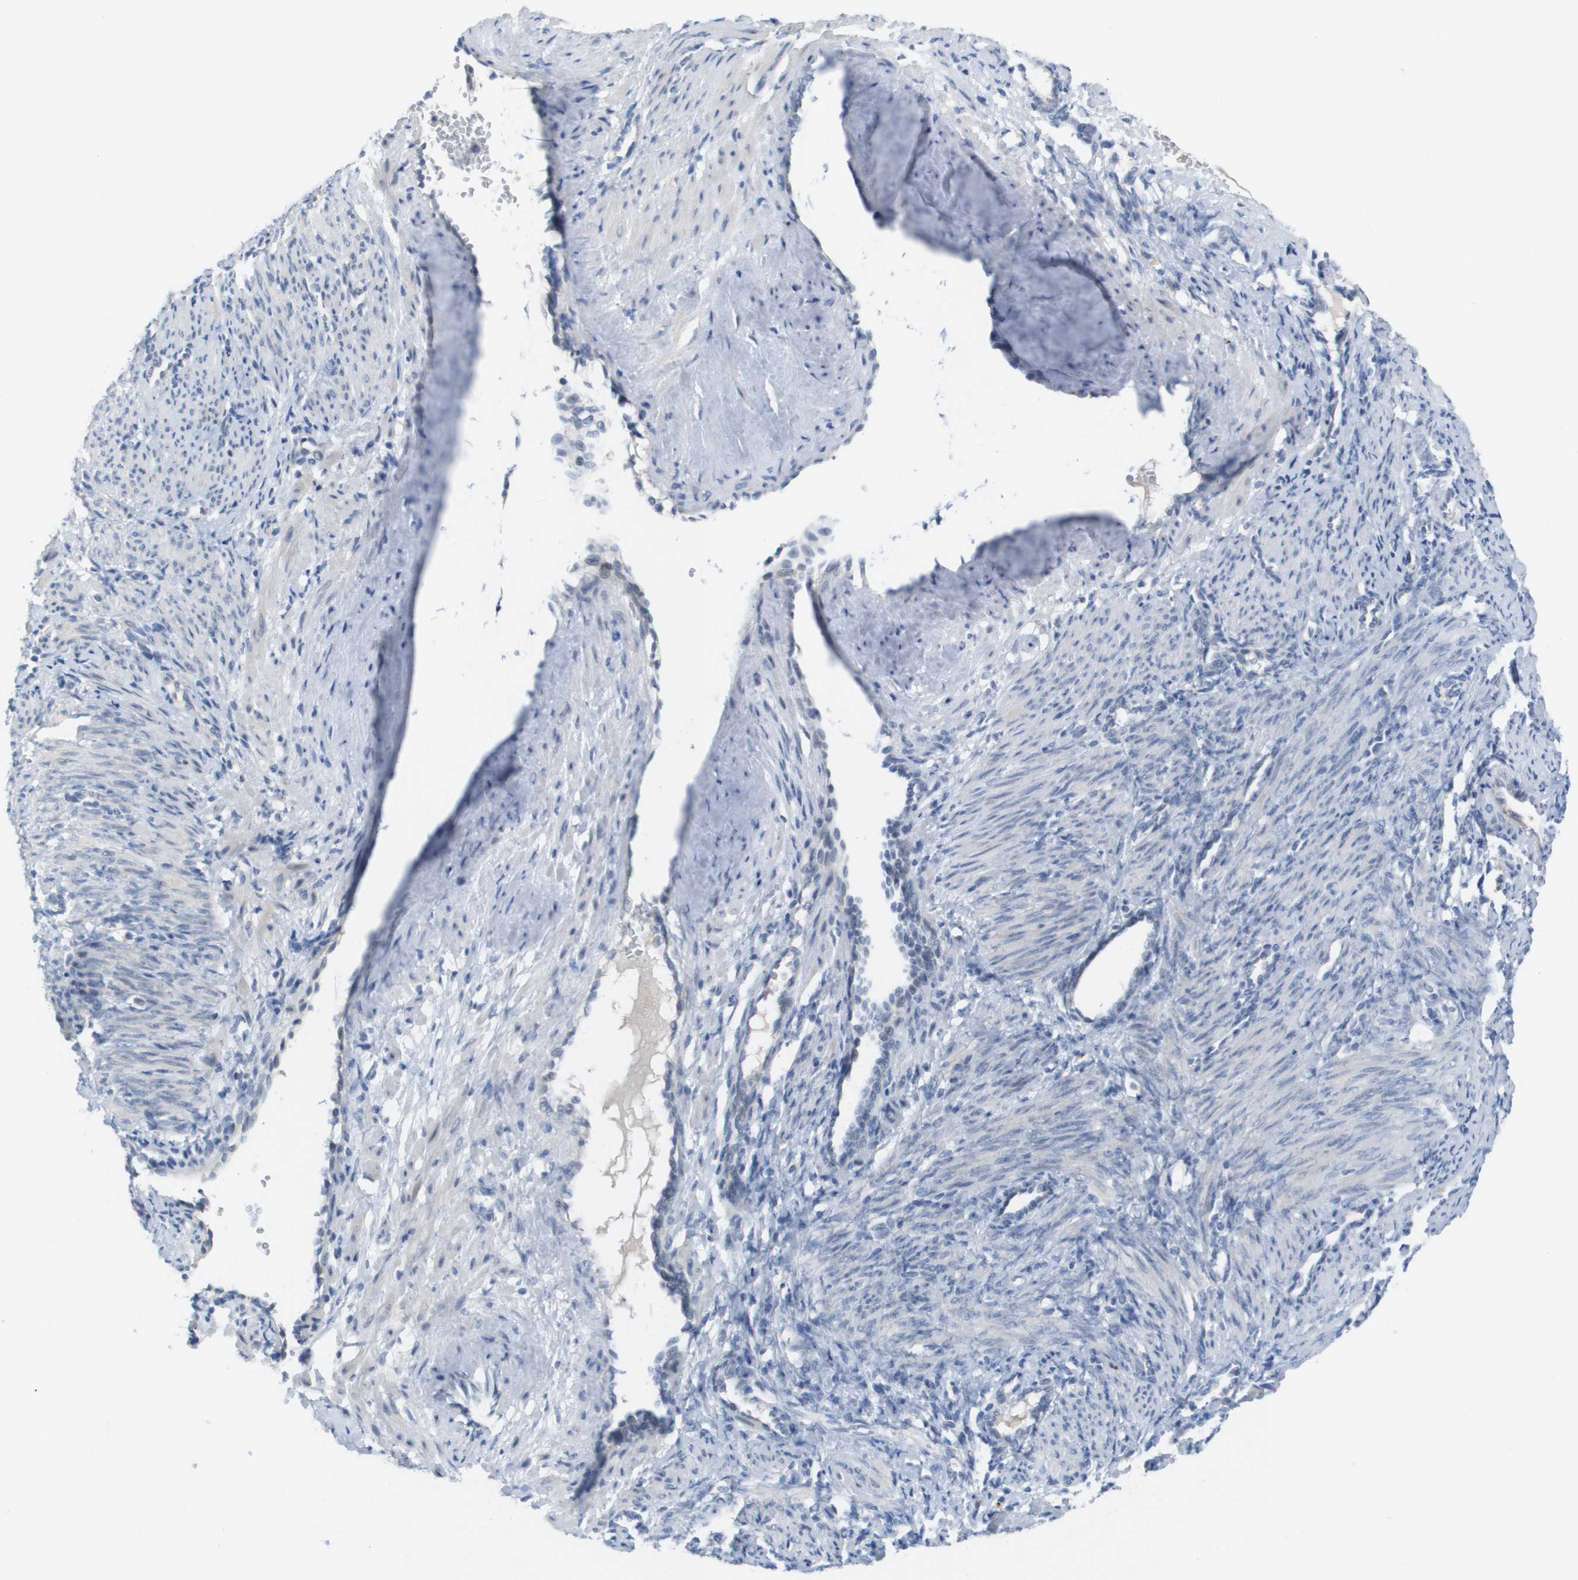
{"staining": {"intensity": "negative", "quantity": "none", "location": "none"}, "tissue": "smooth muscle", "cell_type": "Smooth muscle cells", "image_type": "normal", "snomed": [{"axis": "morphology", "description": "Normal tissue, NOS"}, {"axis": "topography", "description": "Endometrium"}], "caption": "Smooth muscle cells are negative for brown protein staining in normal smooth muscle.", "gene": "PDE4A", "patient": {"sex": "female", "age": 33}}